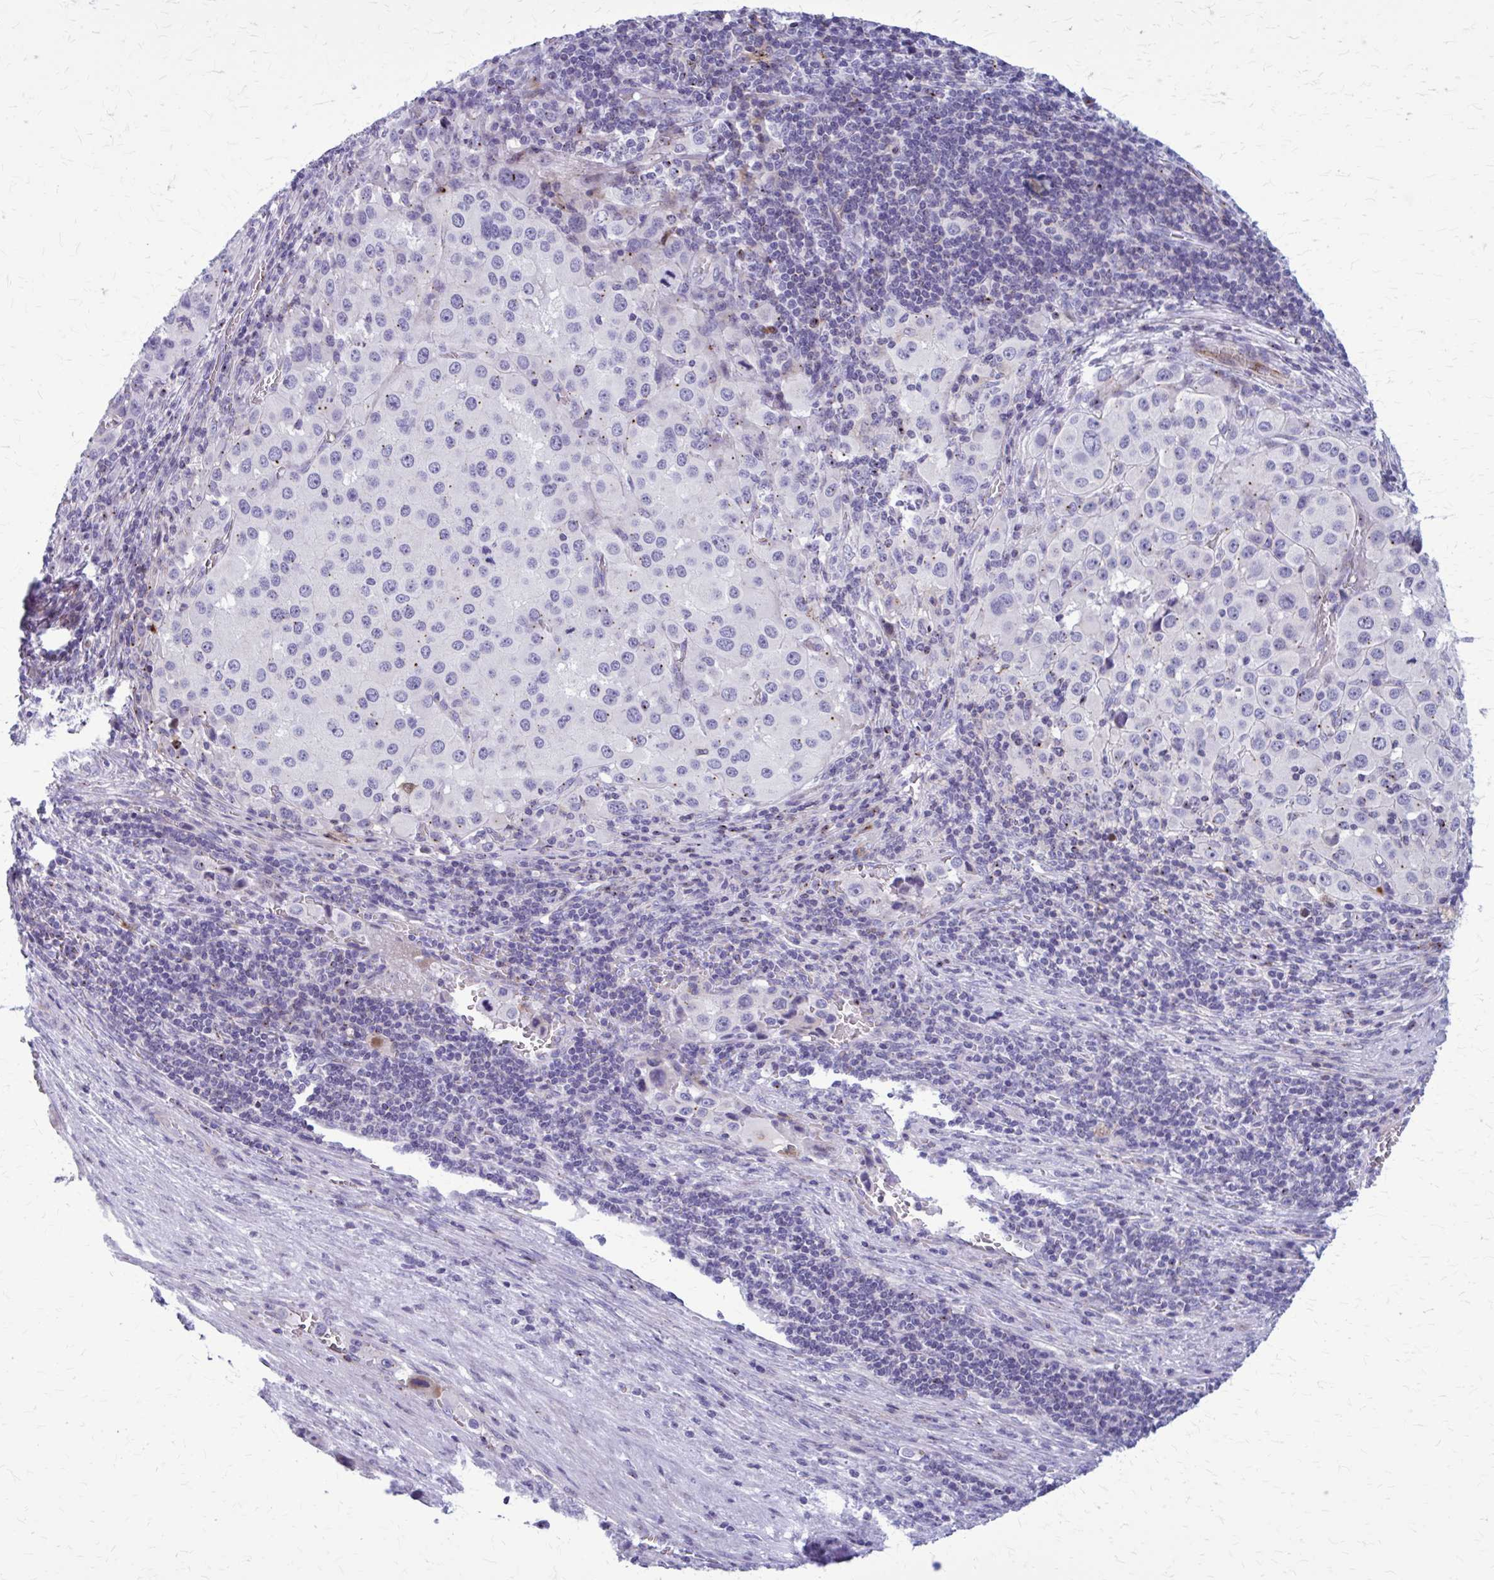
{"staining": {"intensity": "negative", "quantity": "none", "location": "none"}, "tissue": "melanoma", "cell_type": "Tumor cells", "image_type": "cancer", "snomed": [{"axis": "morphology", "description": "Malignant melanoma, Metastatic site"}, {"axis": "topography", "description": "Lymph node"}], "caption": "Immunohistochemistry of human melanoma shows no expression in tumor cells.", "gene": "PEDS1", "patient": {"sex": "female", "age": 65}}